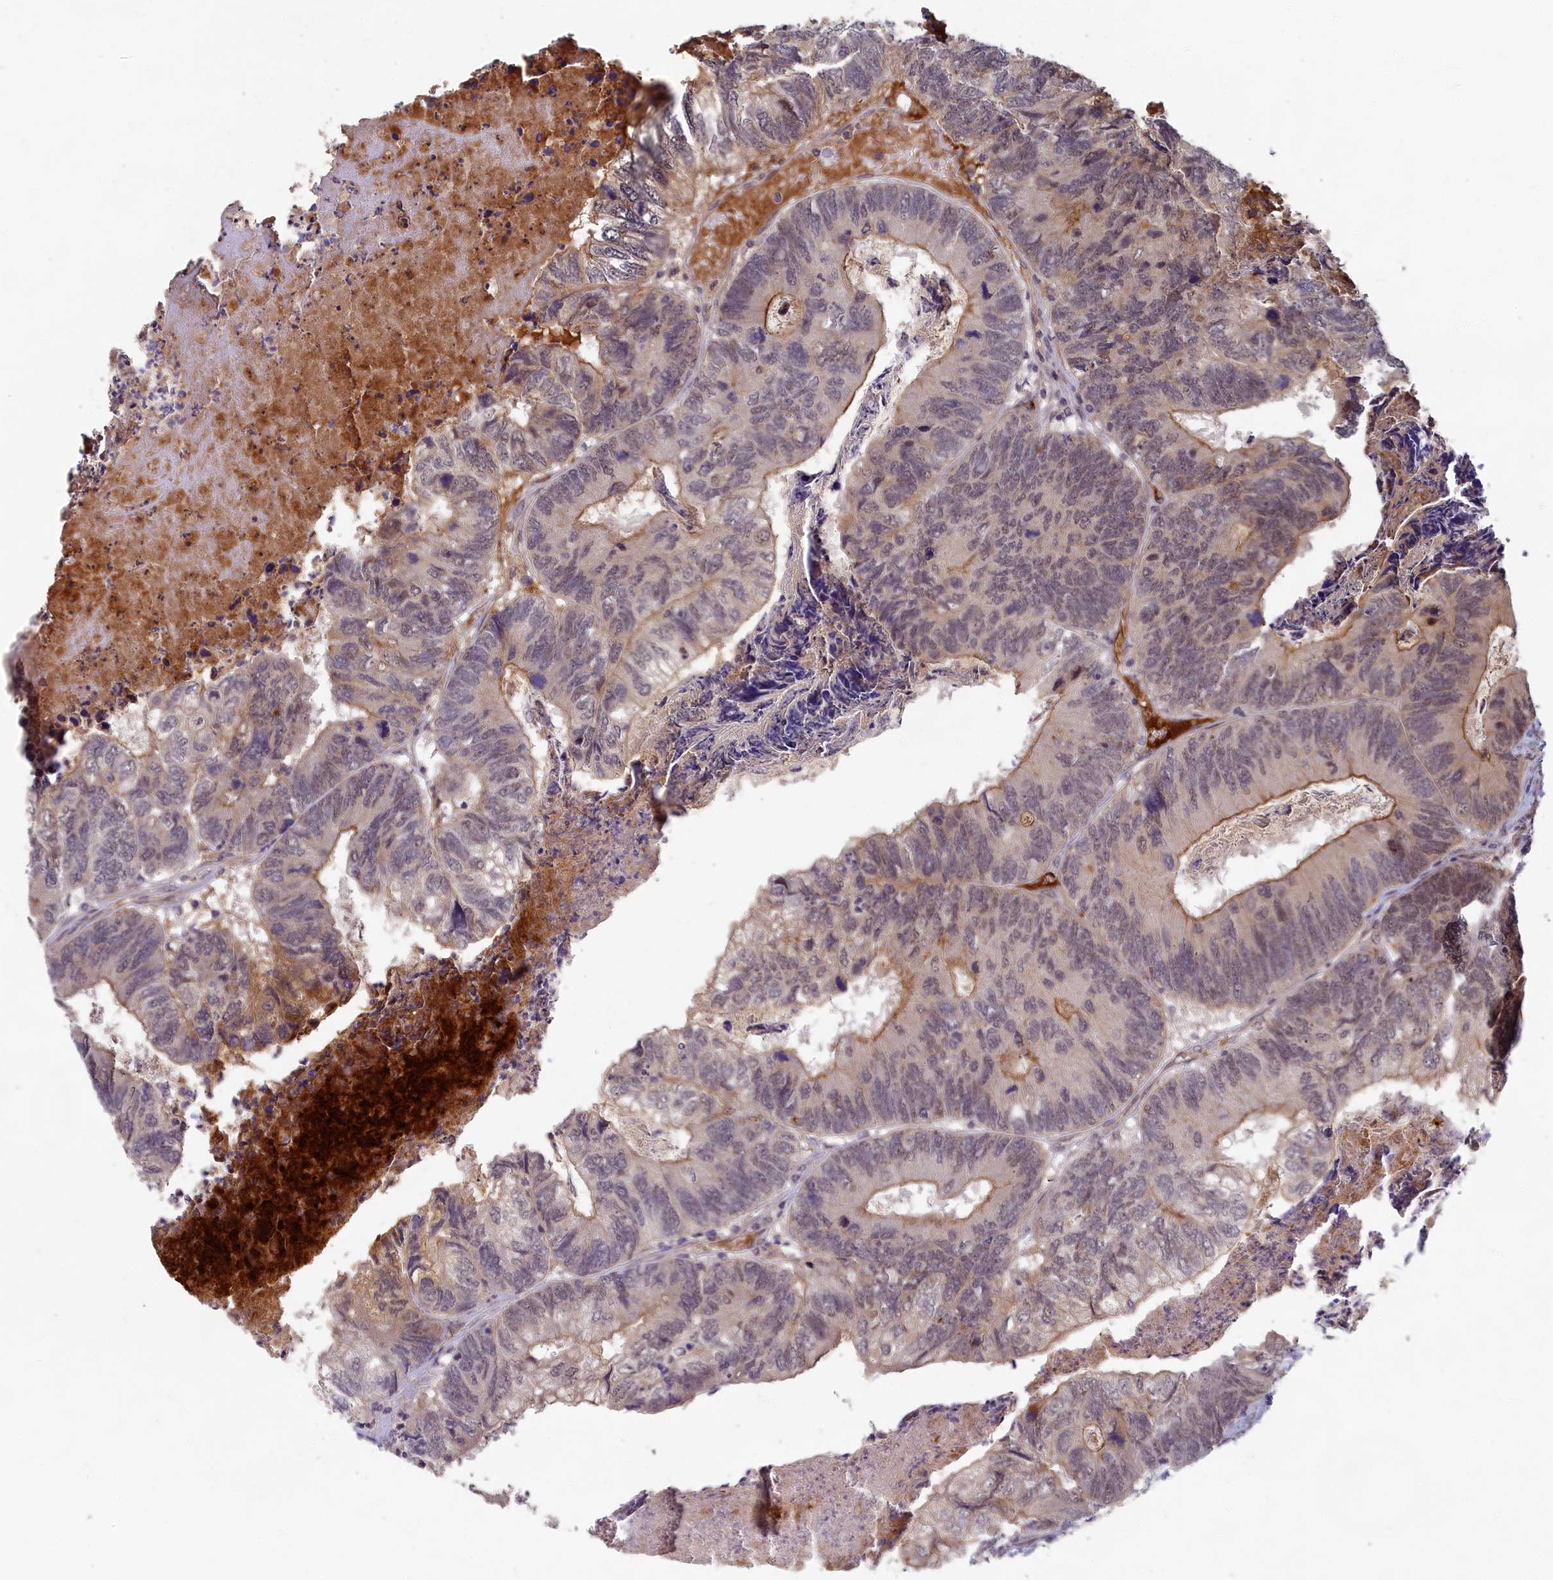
{"staining": {"intensity": "moderate", "quantity": "<25%", "location": "cytoplasmic/membranous"}, "tissue": "colorectal cancer", "cell_type": "Tumor cells", "image_type": "cancer", "snomed": [{"axis": "morphology", "description": "Adenocarcinoma, NOS"}, {"axis": "topography", "description": "Colon"}], "caption": "A high-resolution histopathology image shows IHC staining of colorectal cancer, which exhibits moderate cytoplasmic/membranous staining in about <25% of tumor cells.", "gene": "EARS2", "patient": {"sex": "female", "age": 67}}